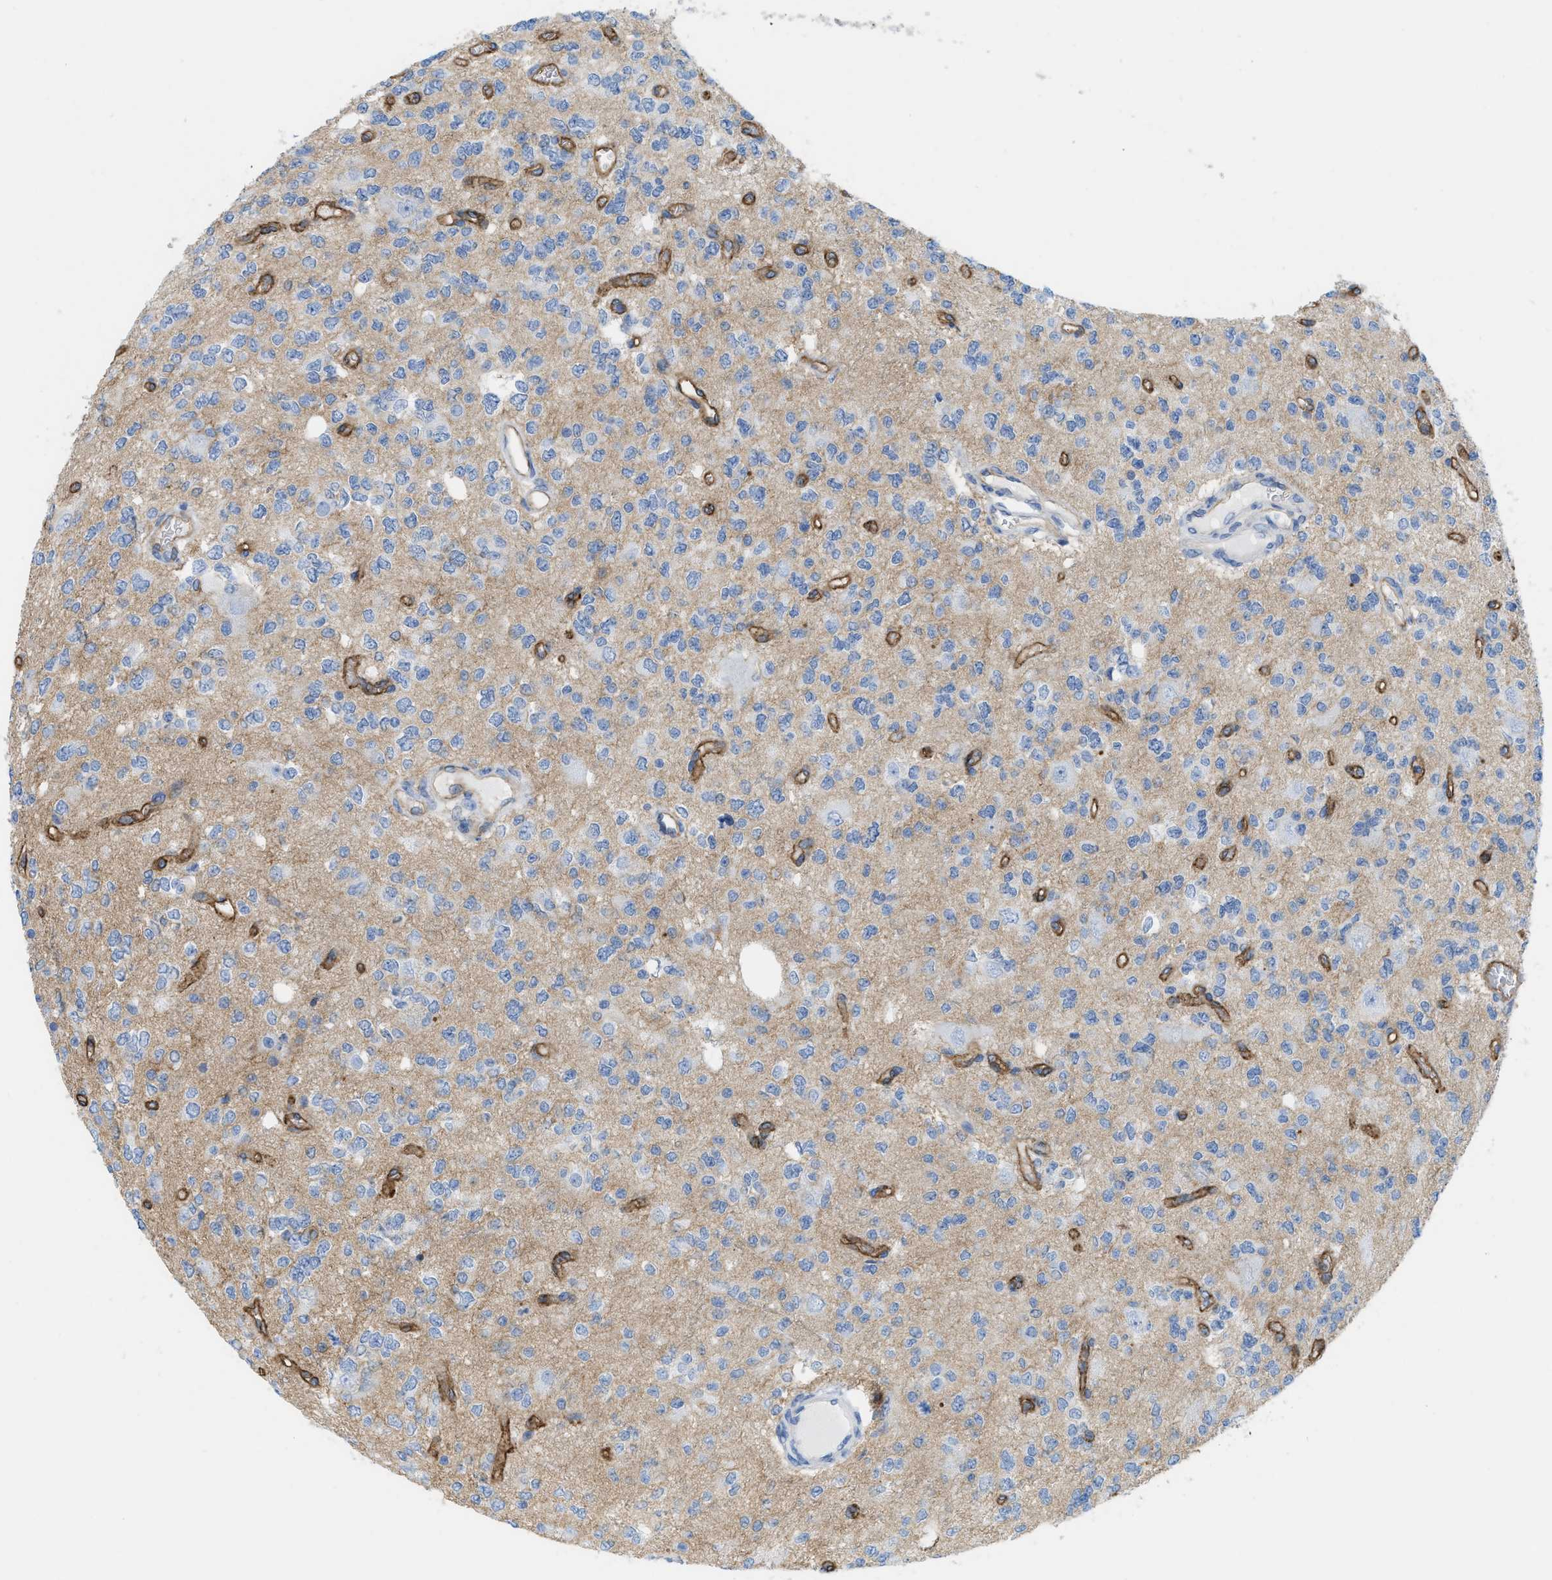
{"staining": {"intensity": "negative", "quantity": "none", "location": "none"}, "tissue": "glioma", "cell_type": "Tumor cells", "image_type": "cancer", "snomed": [{"axis": "morphology", "description": "Glioma, malignant, Low grade"}, {"axis": "topography", "description": "Brain"}], "caption": "Immunohistochemistry image of neoplastic tissue: malignant low-grade glioma stained with DAB (3,3'-diaminobenzidine) displays no significant protein positivity in tumor cells.", "gene": "SLC3A2", "patient": {"sex": "male", "age": 38}}